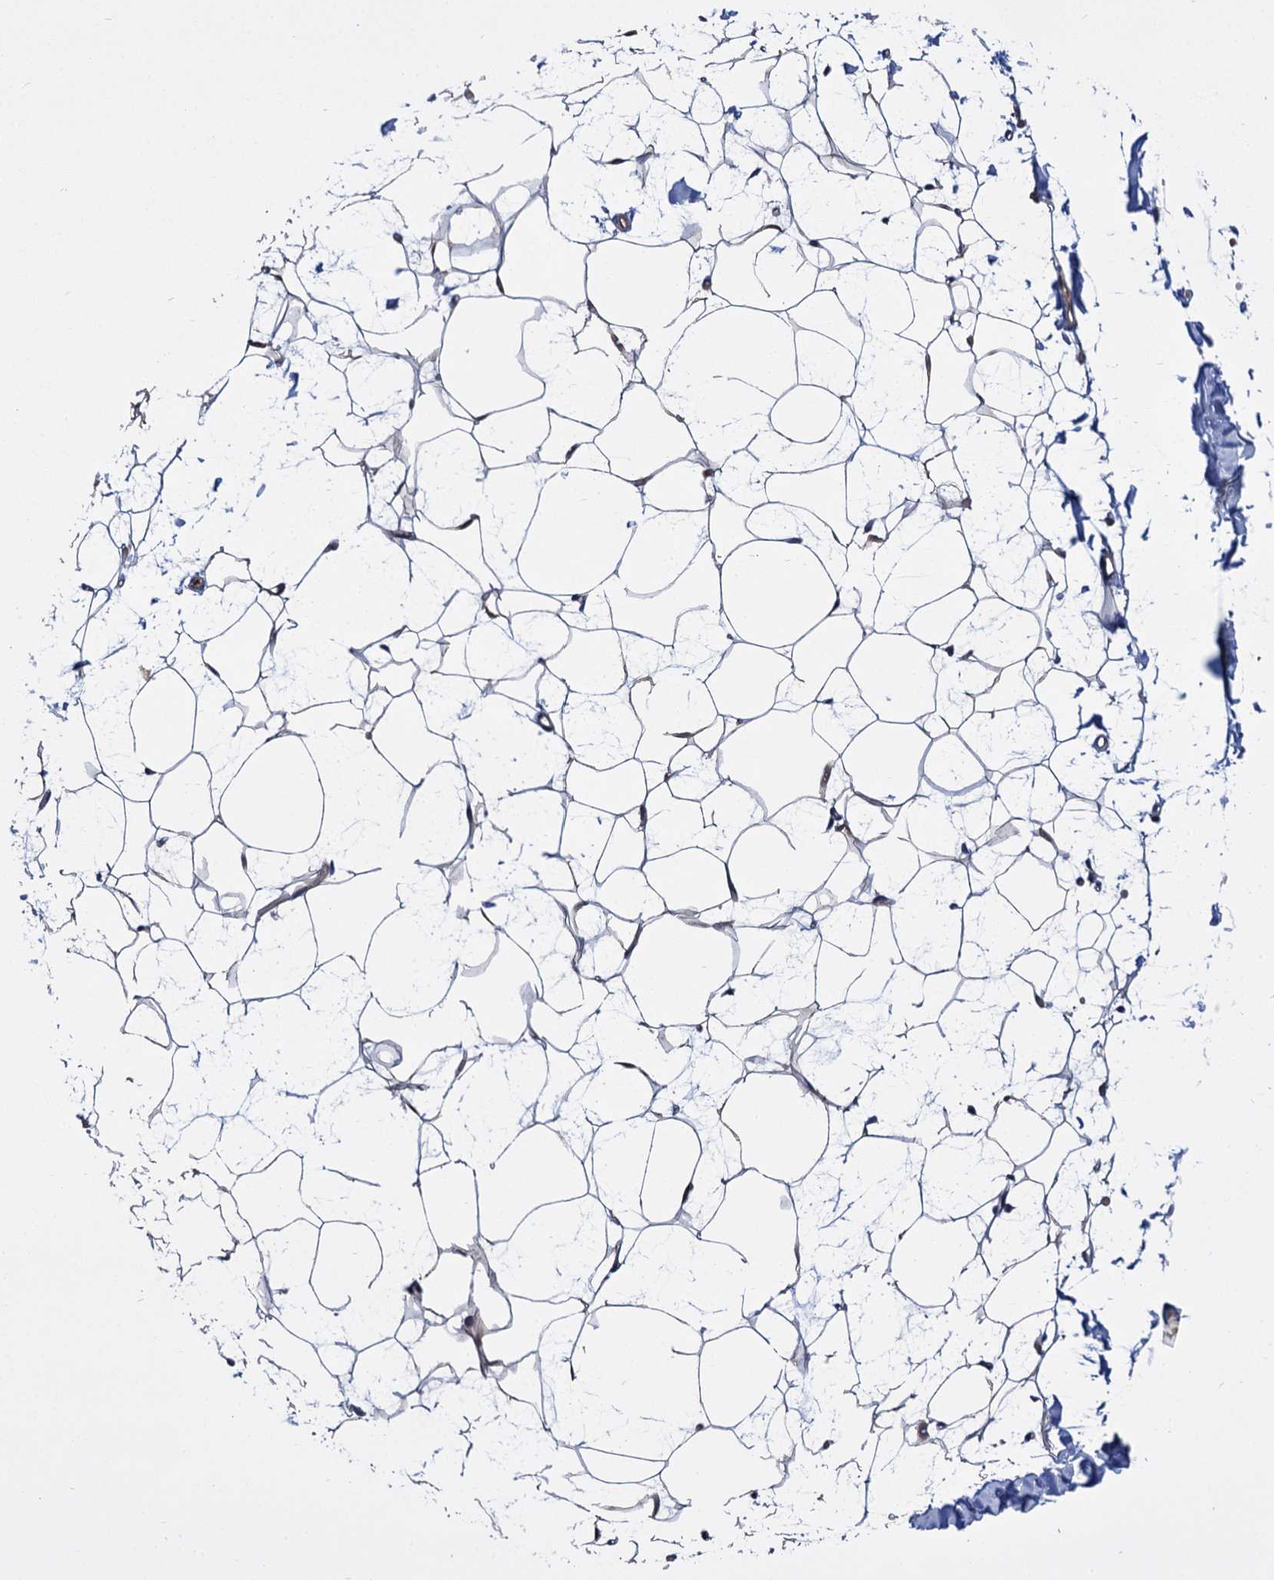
{"staining": {"intensity": "negative", "quantity": "none", "location": "none"}, "tissue": "adipose tissue", "cell_type": "Adipocytes", "image_type": "normal", "snomed": [{"axis": "morphology", "description": "Normal tissue, NOS"}, {"axis": "topography", "description": "Breast"}], "caption": "DAB (3,3'-diaminobenzidine) immunohistochemical staining of benign adipose tissue demonstrates no significant expression in adipocytes. (Immunohistochemistry, brightfield microscopy, high magnification).", "gene": "GCLC", "patient": {"sex": "female", "age": 23}}